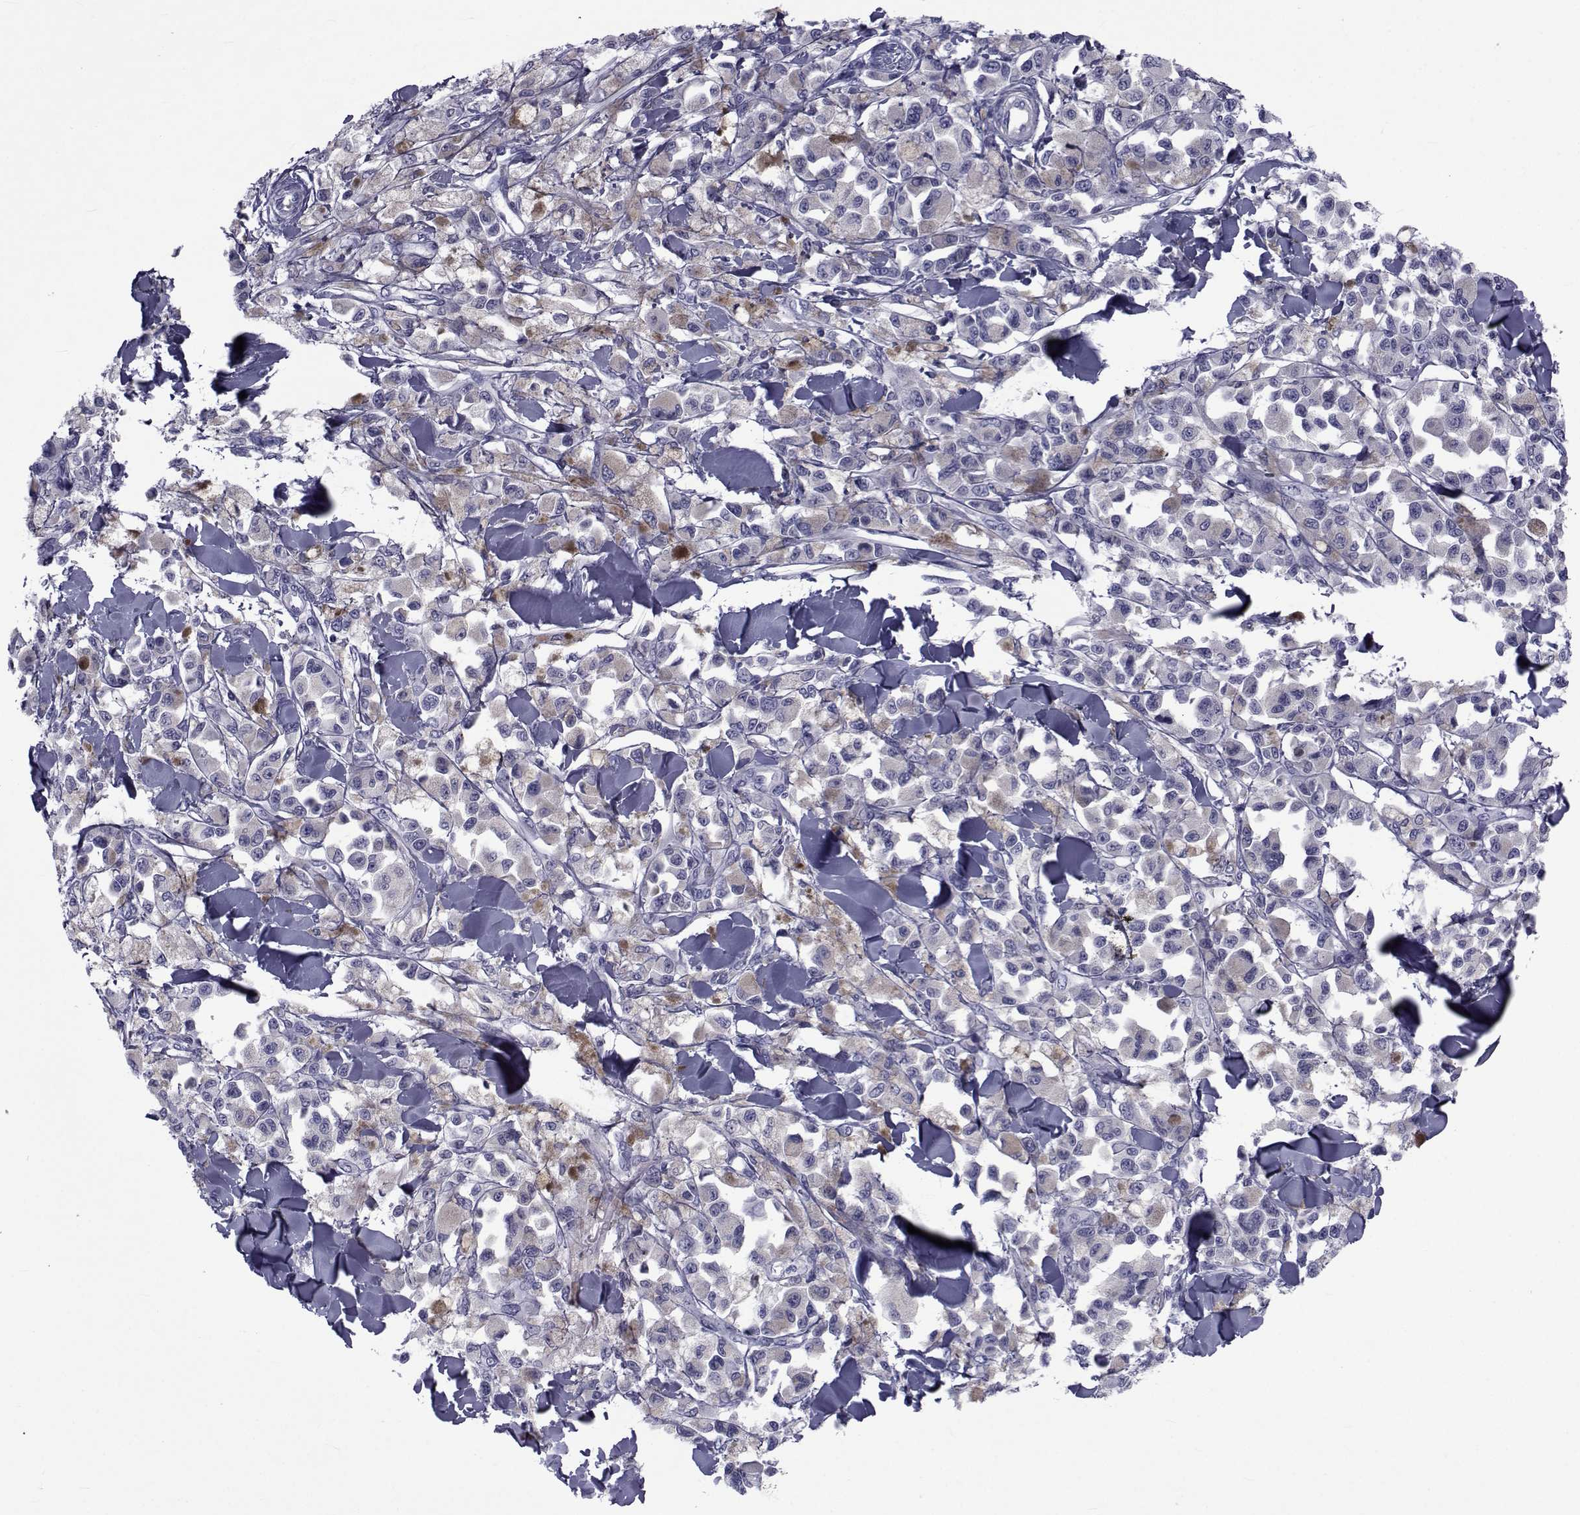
{"staining": {"intensity": "negative", "quantity": "none", "location": "none"}, "tissue": "melanoma", "cell_type": "Tumor cells", "image_type": "cancer", "snomed": [{"axis": "morphology", "description": "Malignant melanoma, NOS"}, {"axis": "topography", "description": "Skin"}], "caption": "IHC of melanoma shows no staining in tumor cells.", "gene": "GKAP1", "patient": {"sex": "female", "age": 58}}